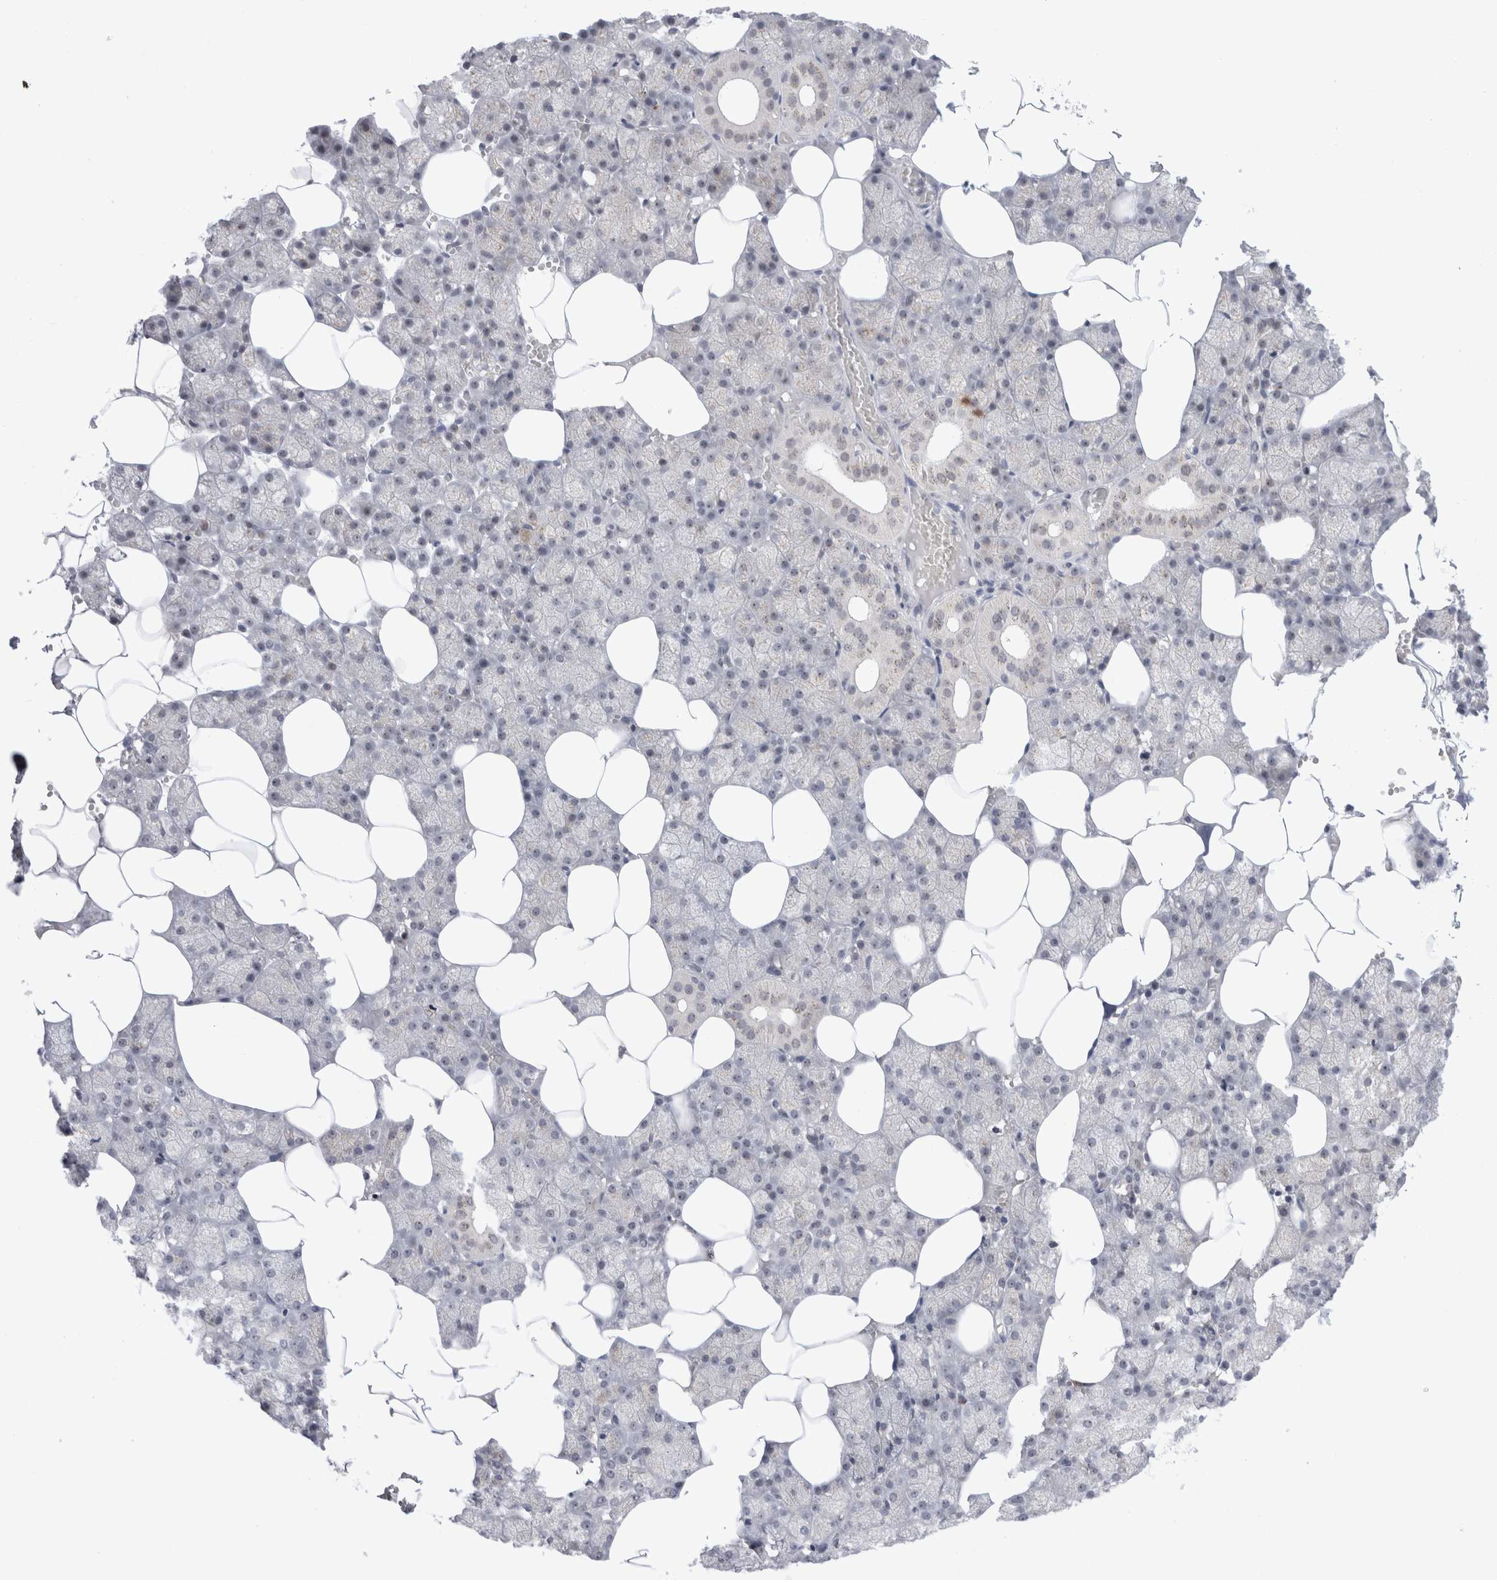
{"staining": {"intensity": "moderate", "quantity": "<25%", "location": "cytoplasmic/membranous"}, "tissue": "salivary gland", "cell_type": "Glandular cells", "image_type": "normal", "snomed": [{"axis": "morphology", "description": "Normal tissue, NOS"}, {"axis": "topography", "description": "Salivary gland"}], "caption": "This photomicrograph demonstrates unremarkable salivary gland stained with immunohistochemistry to label a protein in brown. The cytoplasmic/membranous of glandular cells show moderate positivity for the protein. Nuclei are counter-stained blue.", "gene": "CERS5", "patient": {"sex": "male", "age": 62}}